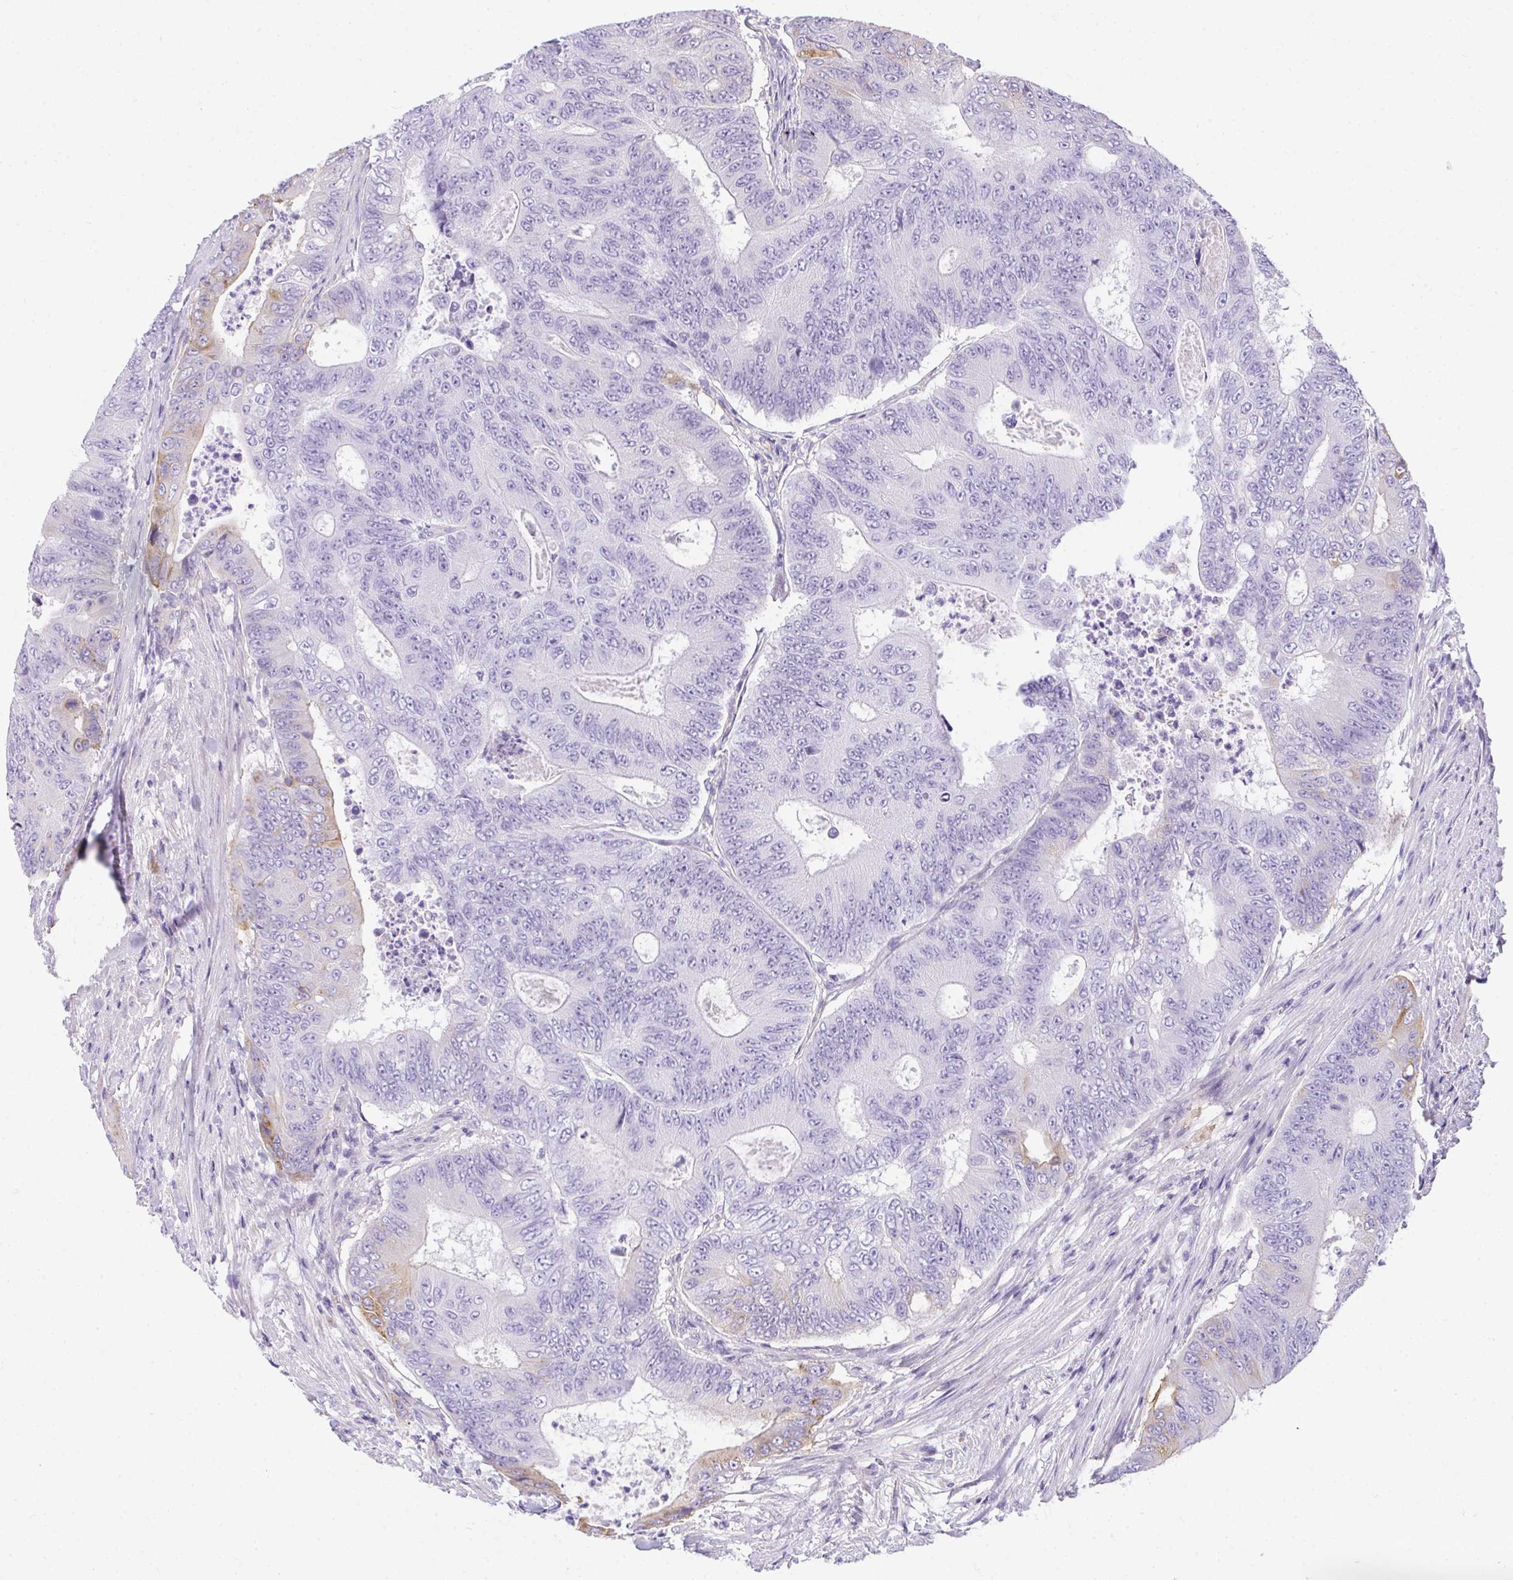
{"staining": {"intensity": "weak", "quantity": "<25%", "location": "cytoplasmic/membranous"}, "tissue": "colorectal cancer", "cell_type": "Tumor cells", "image_type": "cancer", "snomed": [{"axis": "morphology", "description": "Adenocarcinoma, NOS"}, {"axis": "topography", "description": "Colon"}], "caption": "This is a image of immunohistochemistry staining of colorectal cancer, which shows no positivity in tumor cells.", "gene": "PLPPR3", "patient": {"sex": "female", "age": 48}}